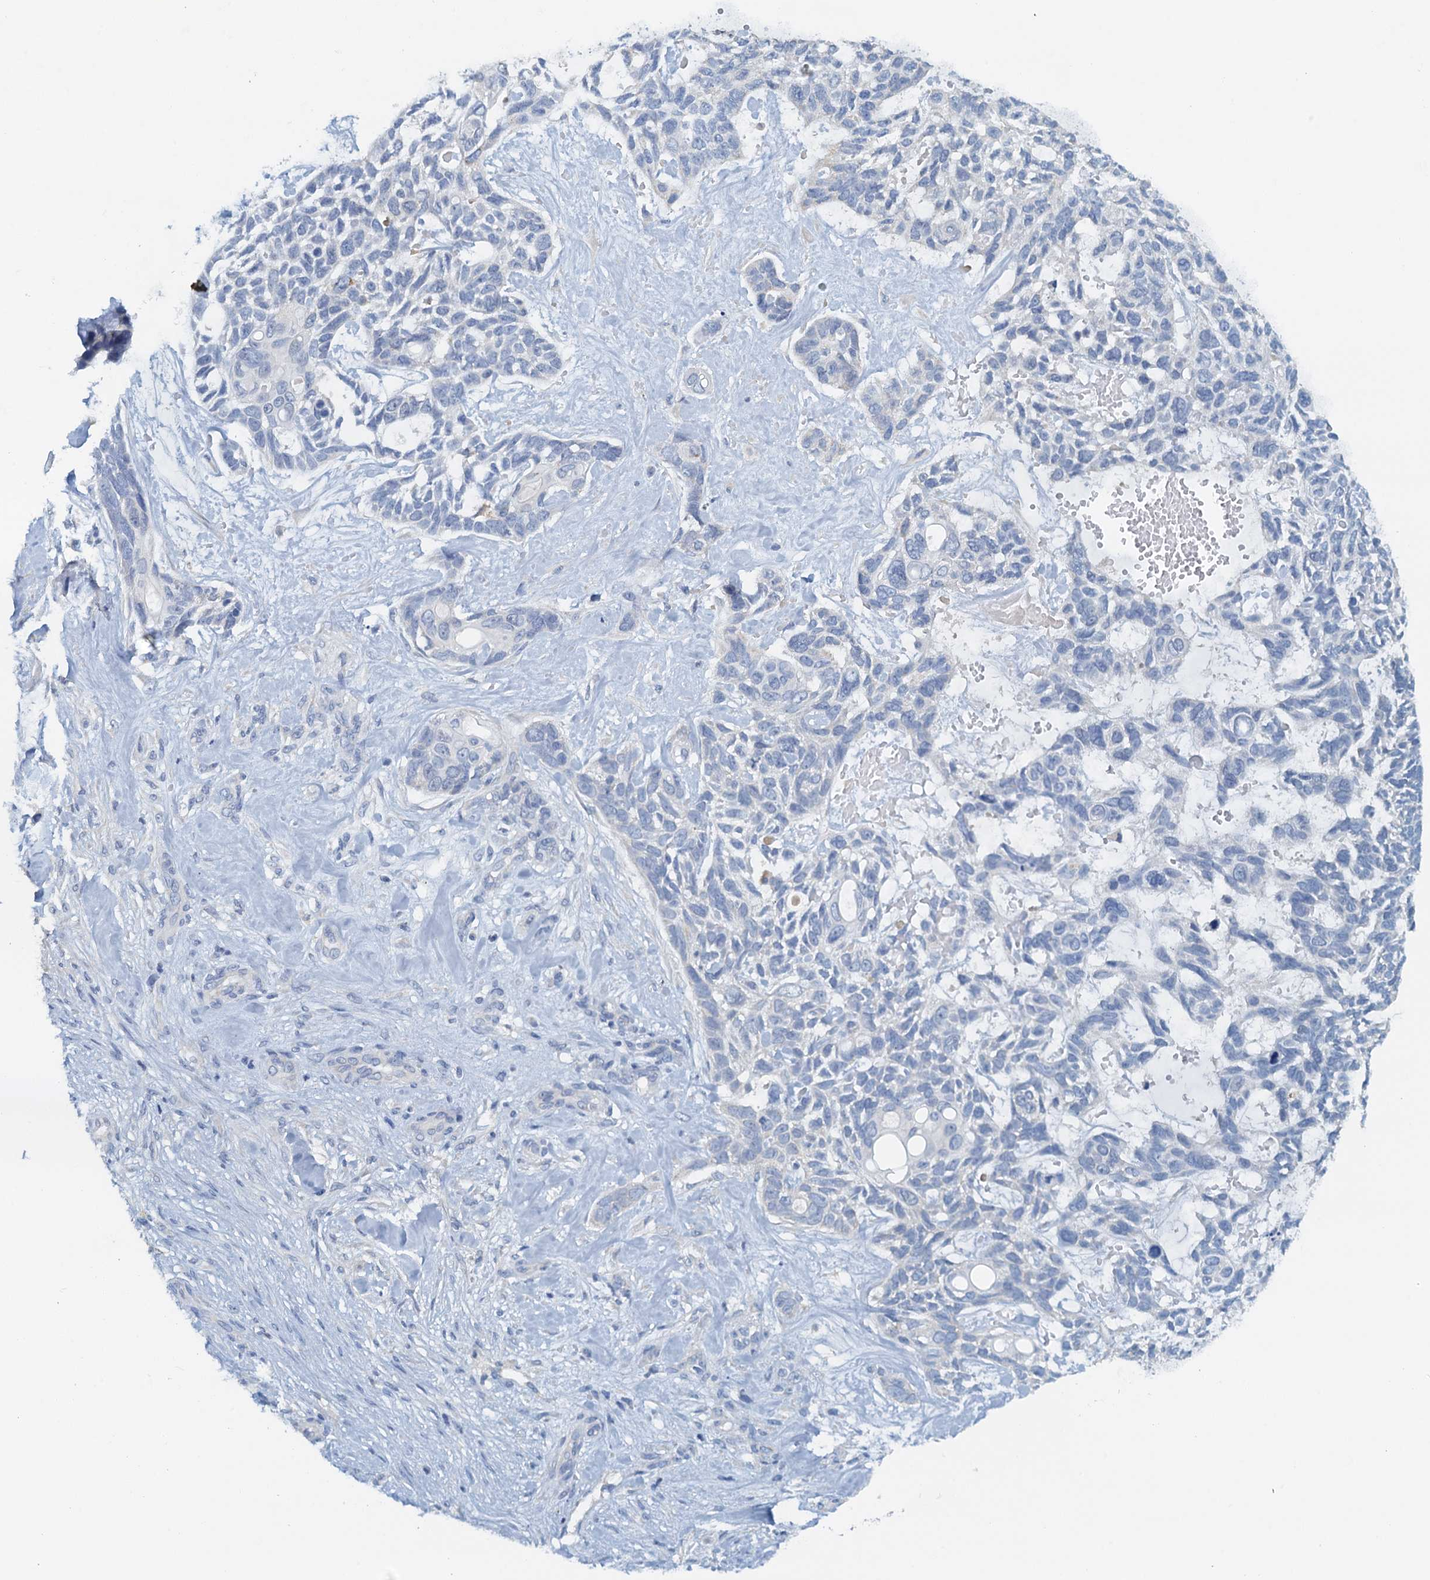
{"staining": {"intensity": "negative", "quantity": "none", "location": "none"}, "tissue": "skin cancer", "cell_type": "Tumor cells", "image_type": "cancer", "snomed": [{"axis": "morphology", "description": "Basal cell carcinoma"}, {"axis": "topography", "description": "Skin"}], "caption": "A histopathology image of skin basal cell carcinoma stained for a protein demonstrates no brown staining in tumor cells. (Immunohistochemistry, brightfield microscopy, high magnification).", "gene": "DTD1", "patient": {"sex": "male", "age": 88}}